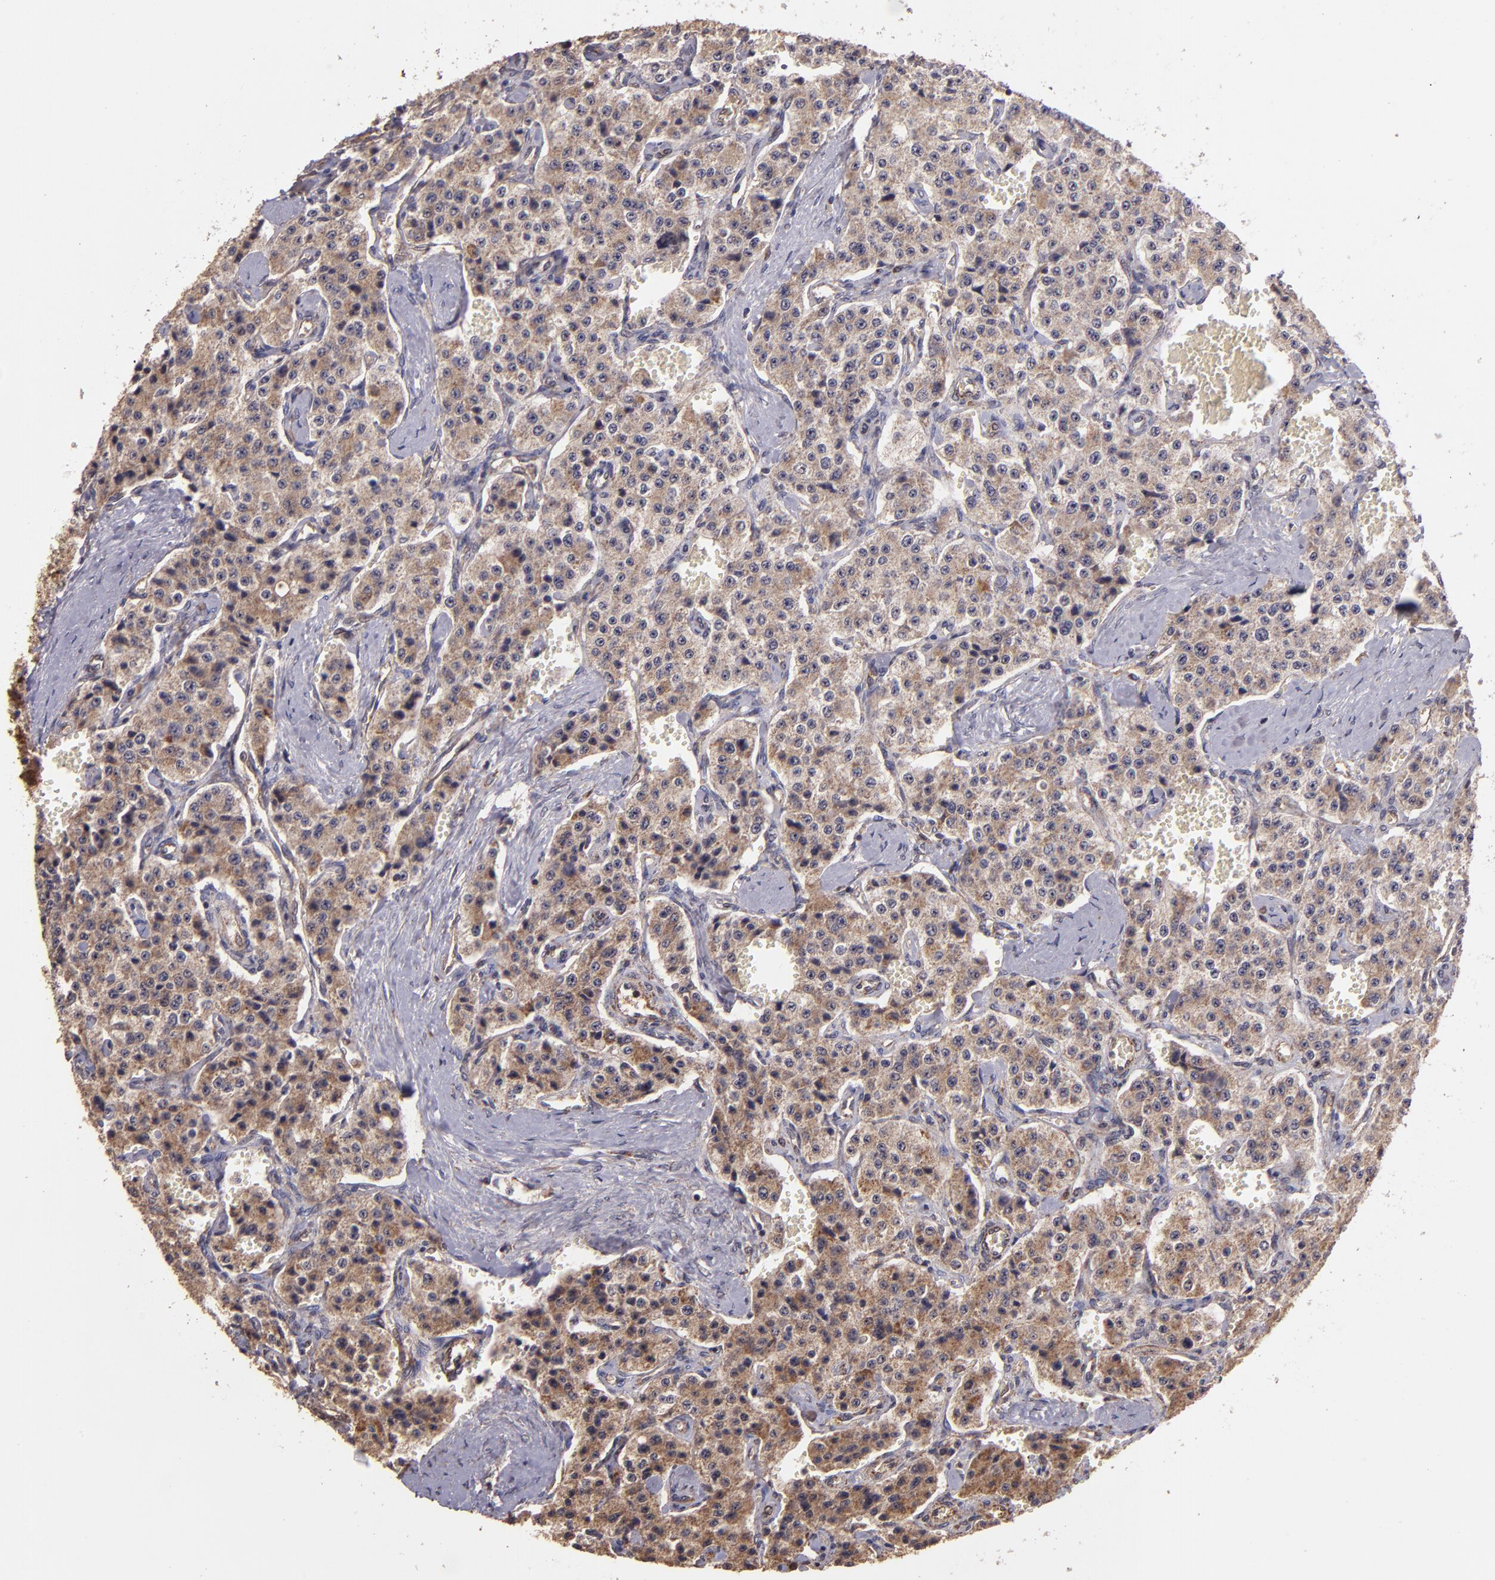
{"staining": {"intensity": "moderate", "quantity": ">75%", "location": "cytoplasmic/membranous"}, "tissue": "carcinoid", "cell_type": "Tumor cells", "image_type": "cancer", "snomed": [{"axis": "morphology", "description": "Carcinoid, malignant, NOS"}, {"axis": "topography", "description": "Small intestine"}], "caption": "The histopathology image displays staining of malignant carcinoid, revealing moderate cytoplasmic/membranous protein staining (brown color) within tumor cells.", "gene": "USP51", "patient": {"sex": "male", "age": 52}}